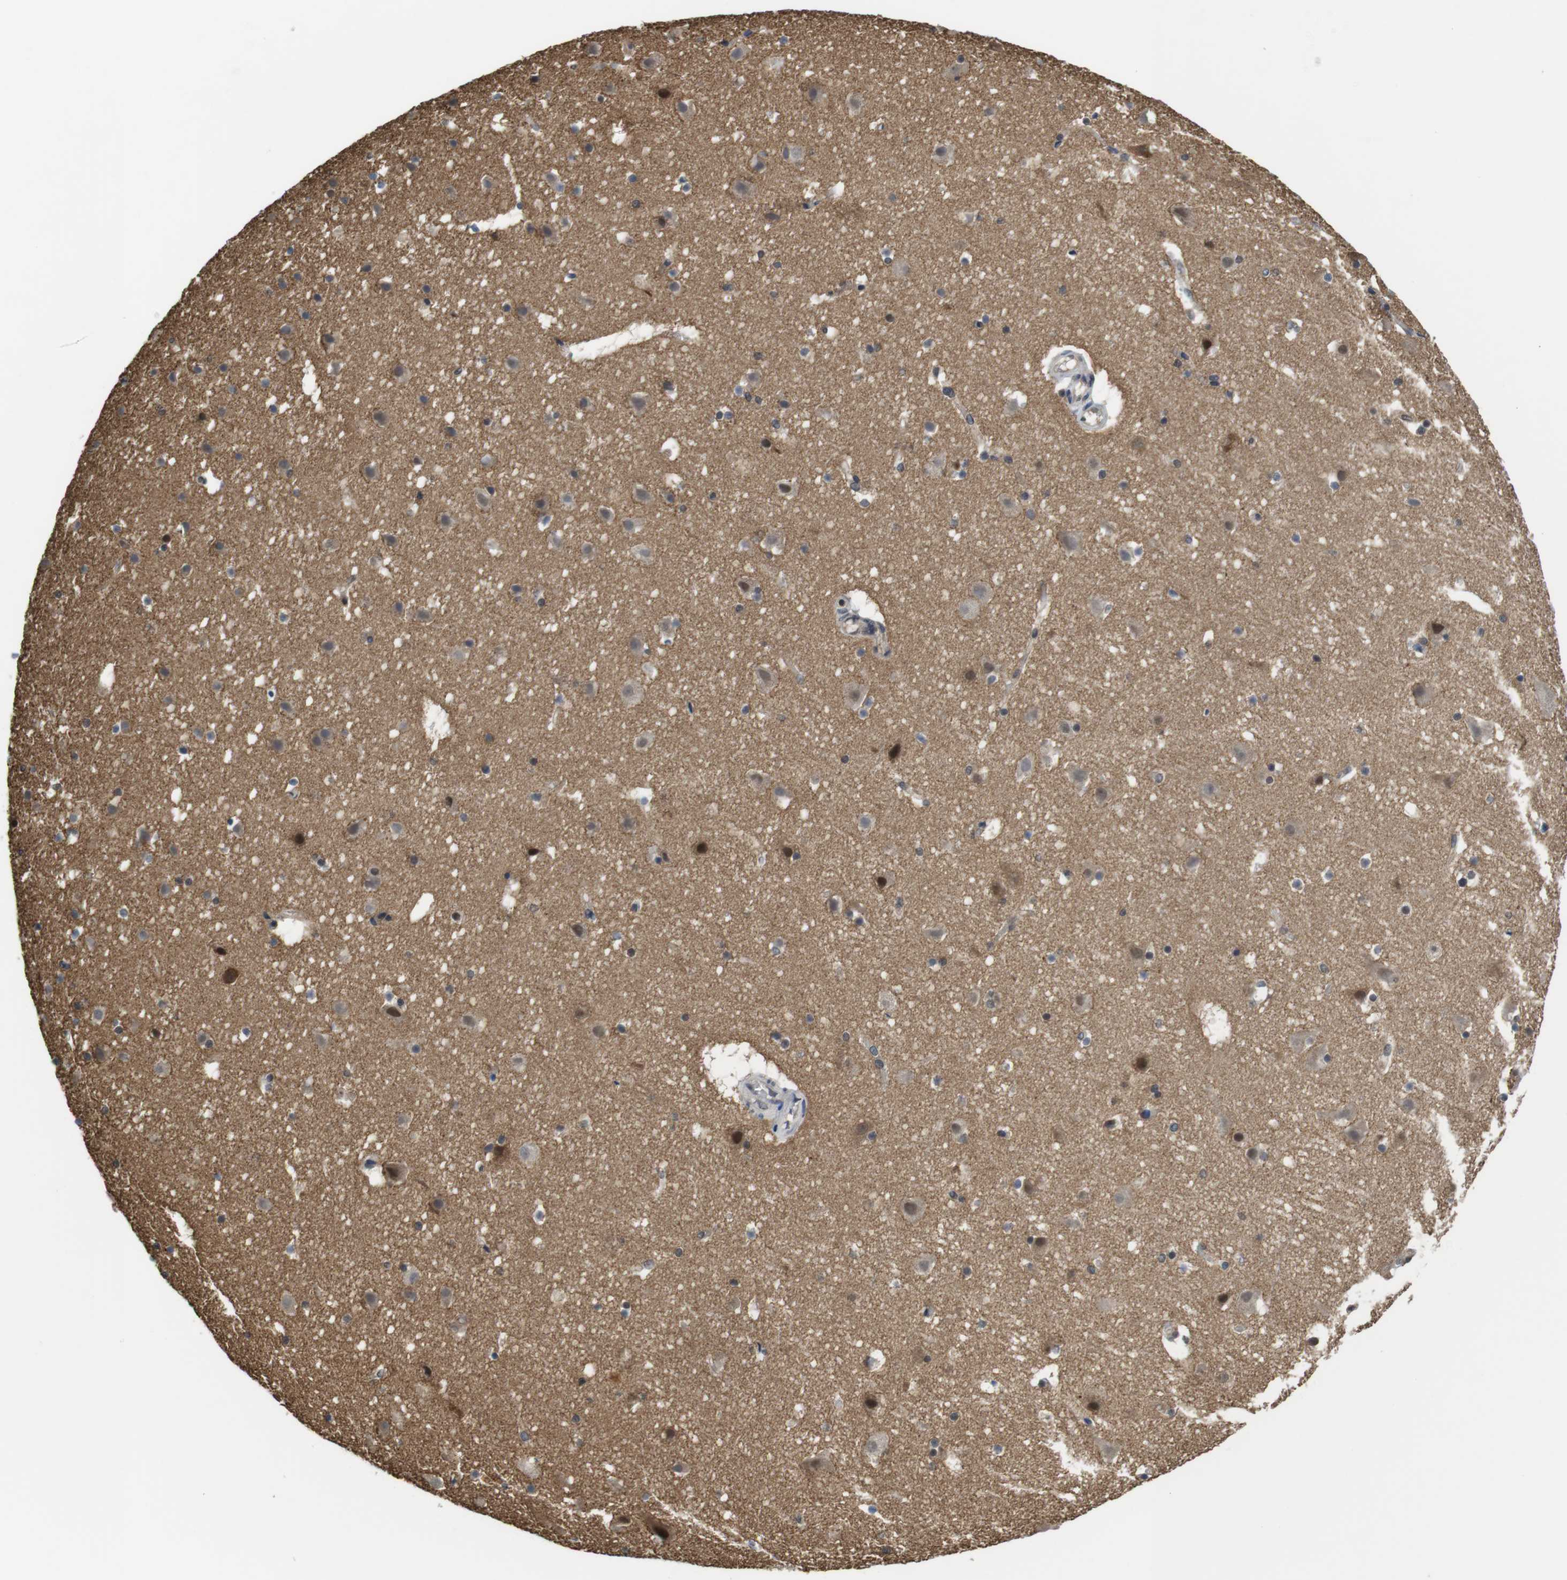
{"staining": {"intensity": "negative", "quantity": "none", "location": "none"}, "tissue": "cerebral cortex", "cell_type": "Endothelial cells", "image_type": "normal", "snomed": [{"axis": "morphology", "description": "Normal tissue, NOS"}, {"axis": "topography", "description": "Cerebral cortex"}], "caption": "The photomicrograph reveals no significant staining in endothelial cells of cerebral cortex.", "gene": "FADD", "patient": {"sex": "male", "age": 45}}